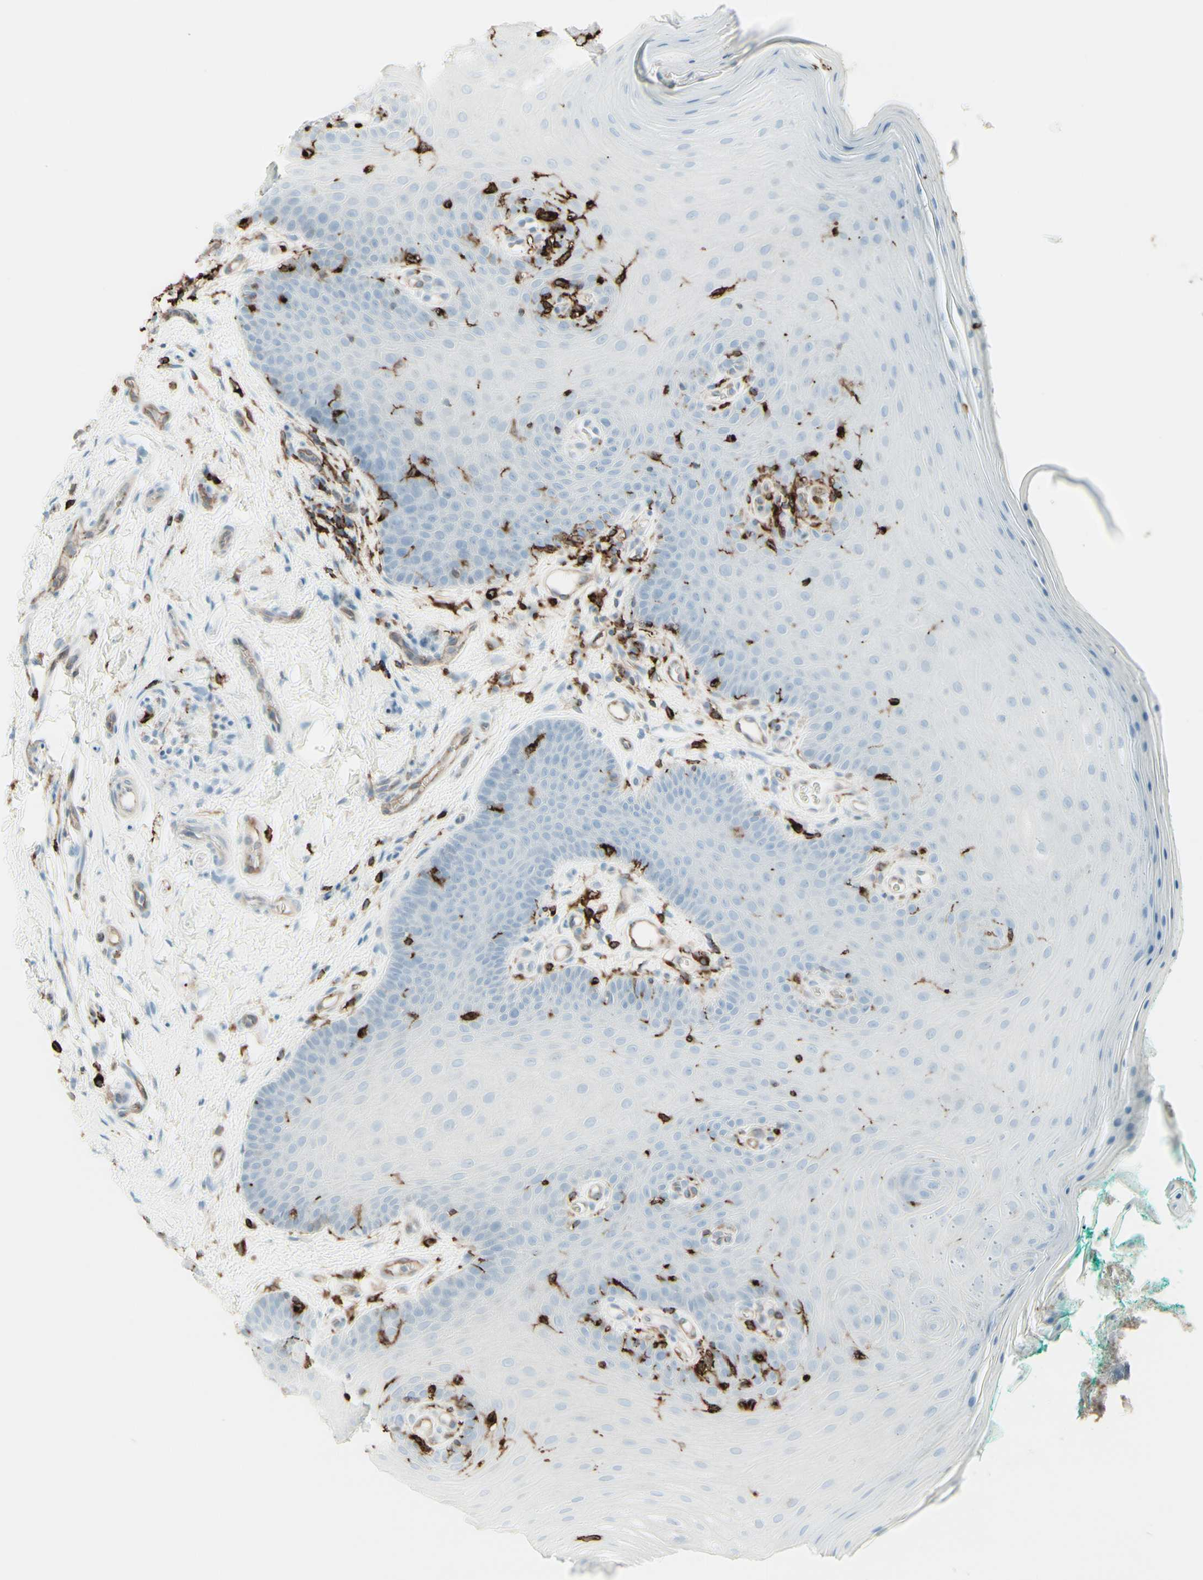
{"staining": {"intensity": "moderate", "quantity": "<25%", "location": "cytoplasmic/membranous"}, "tissue": "oral mucosa", "cell_type": "Squamous epithelial cells", "image_type": "normal", "snomed": [{"axis": "morphology", "description": "Normal tissue, NOS"}, {"axis": "topography", "description": "Skeletal muscle"}, {"axis": "topography", "description": "Oral tissue"}], "caption": "The histopathology image shows immunohistochemical staining of normal oral mucosa. There is moderate cytoplasmic/membranous staining is identified in approximately <25% of squamous epithelial cells. The staining was performed using DAB to visualize the protein expression in brown, while the nuclei were stained in blue with hematoxylin (Magnification: 20x).", "gene": "HLA", "patient": {"sex": "male", "age": 58}}